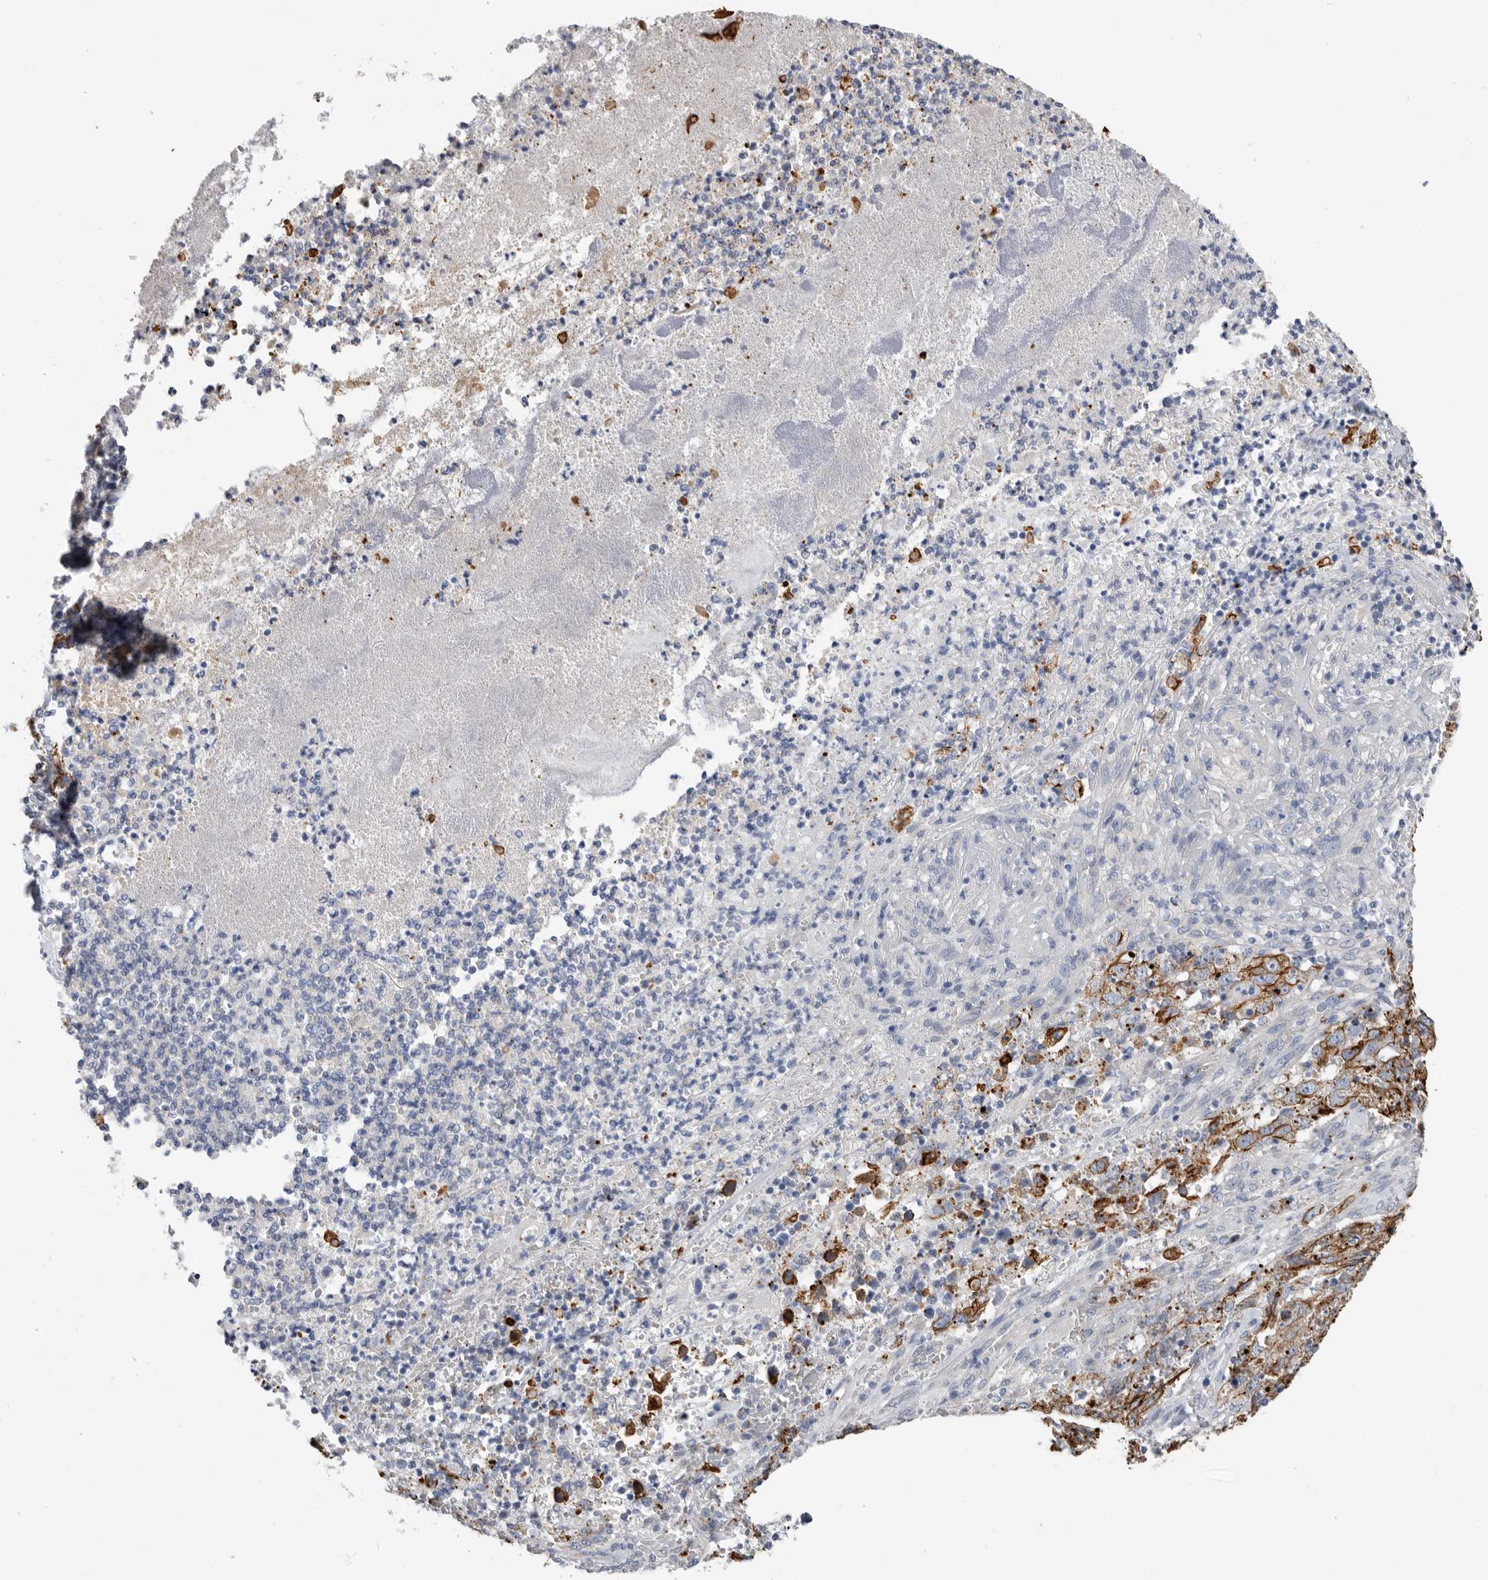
{"staining": {"intensity": "moderate", "quantity": ">75%", "location": "cytoplasmic/membranous"}, "tissue": "stomach cancer", "cell_type": "Tumor cells", "image_type": "cancer", "snomed": [{"axis": "morphology", "description": "Adenocarcinoma, NOS"}, {"axis": "topography", "description": "Stomach"}], "caption": "An image showing moderate cytoplasmic/membranous positivity in approximately >75% of tumor cells in stomach cancer (adenocarcinoma), as visualized by brown immunohistochemical staining.", "gene": "MTFR1L", "patient": {"sex": "male", "age": 48}}